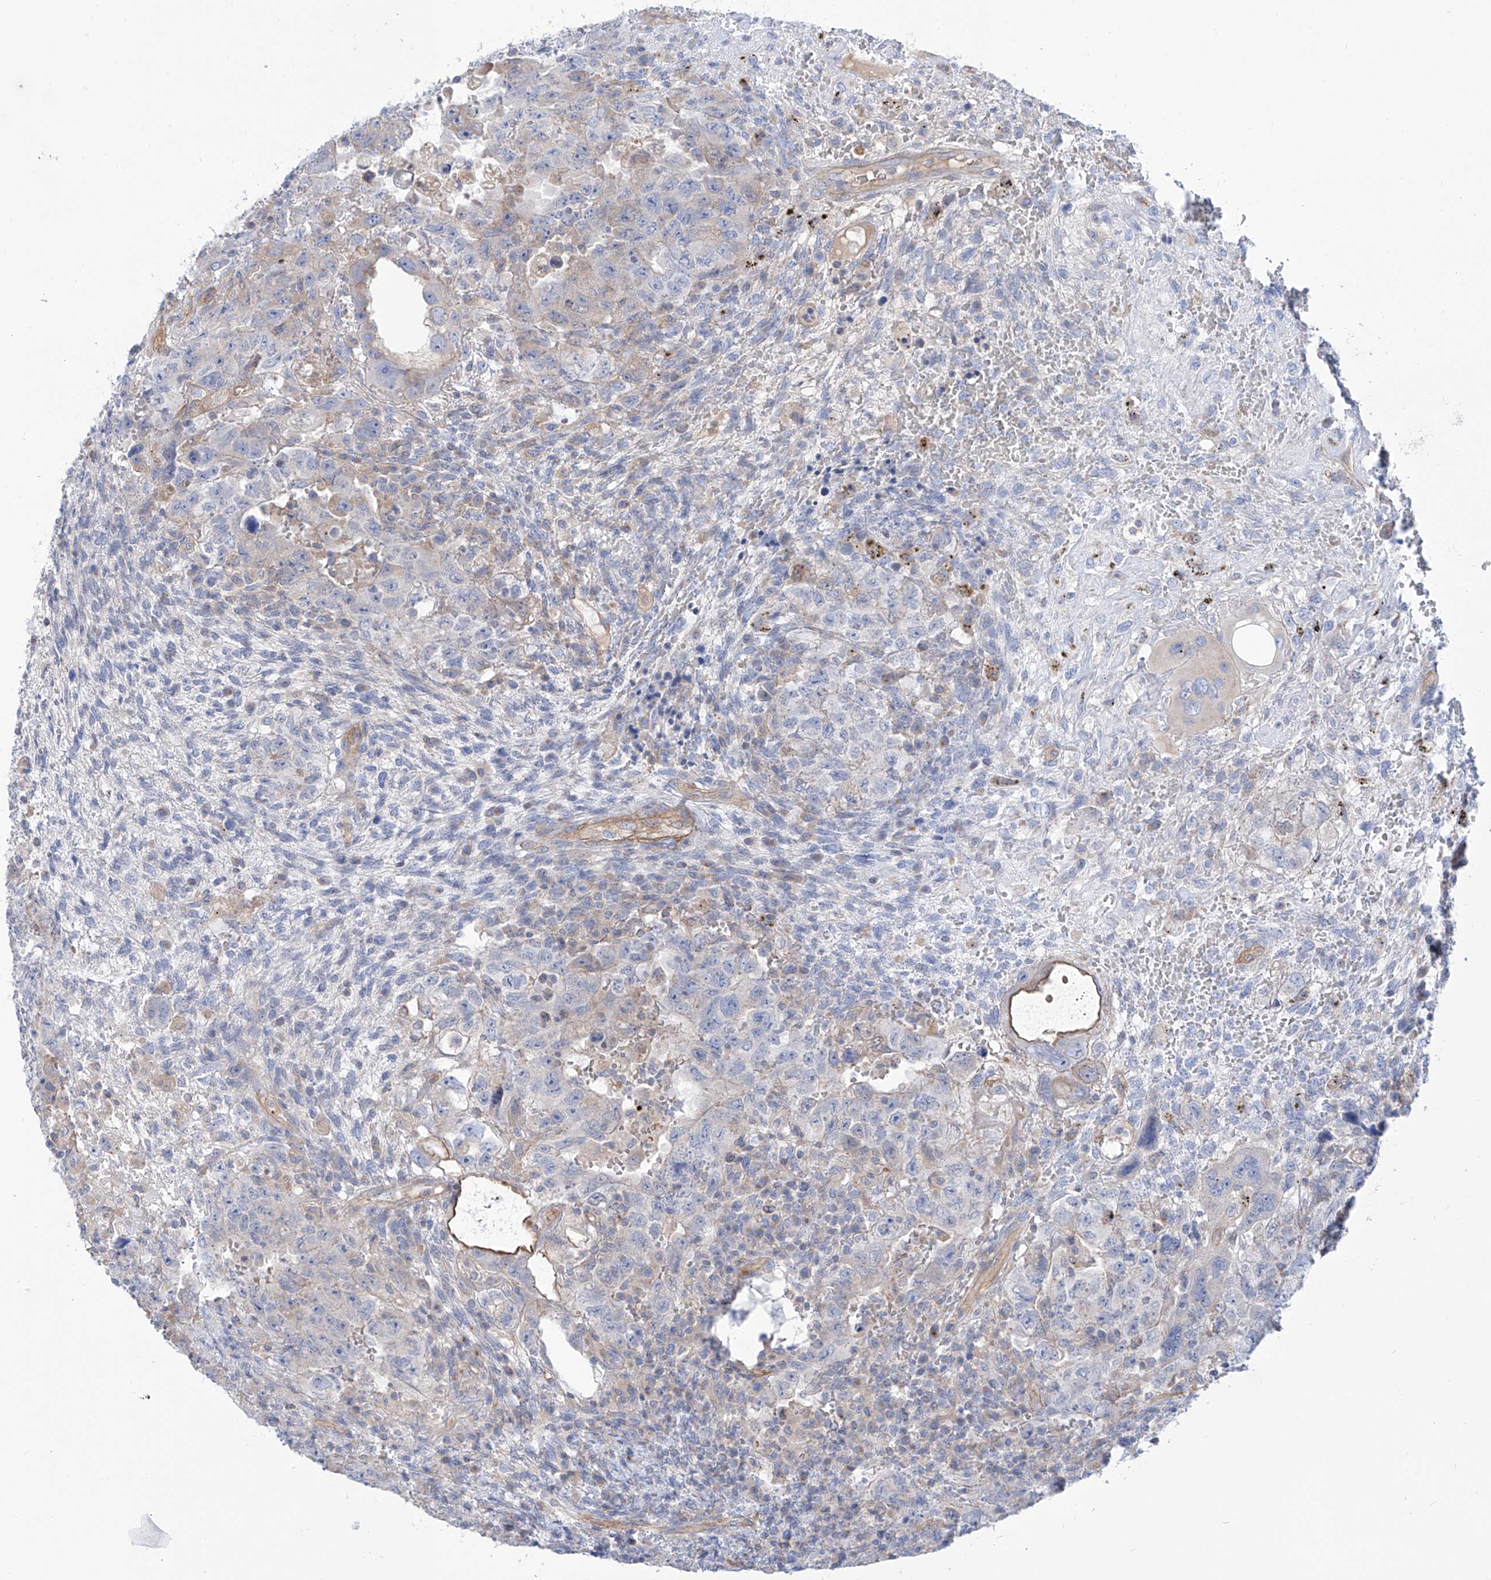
{"staining": {"intensity": "negative", "quantity": "none", "location": "none"}, "tissue": "testis cancer", "cell_type": "Tumor cells", "image_type": "cancer", "snomed": [{"axis": "morphology", "description": "Carcinoma, Embryonal, NOS"}, {"axis": "topography", "description": "Testis"}], "caption": "IHC histopathology image of neoplastic tissue: human embryonal carcinoma (testis) stained with DAB demonstrates no significant protein expression in tumor cells.", "gene": "TMEM209", "patient": {"sex": "male", "age": 26}}